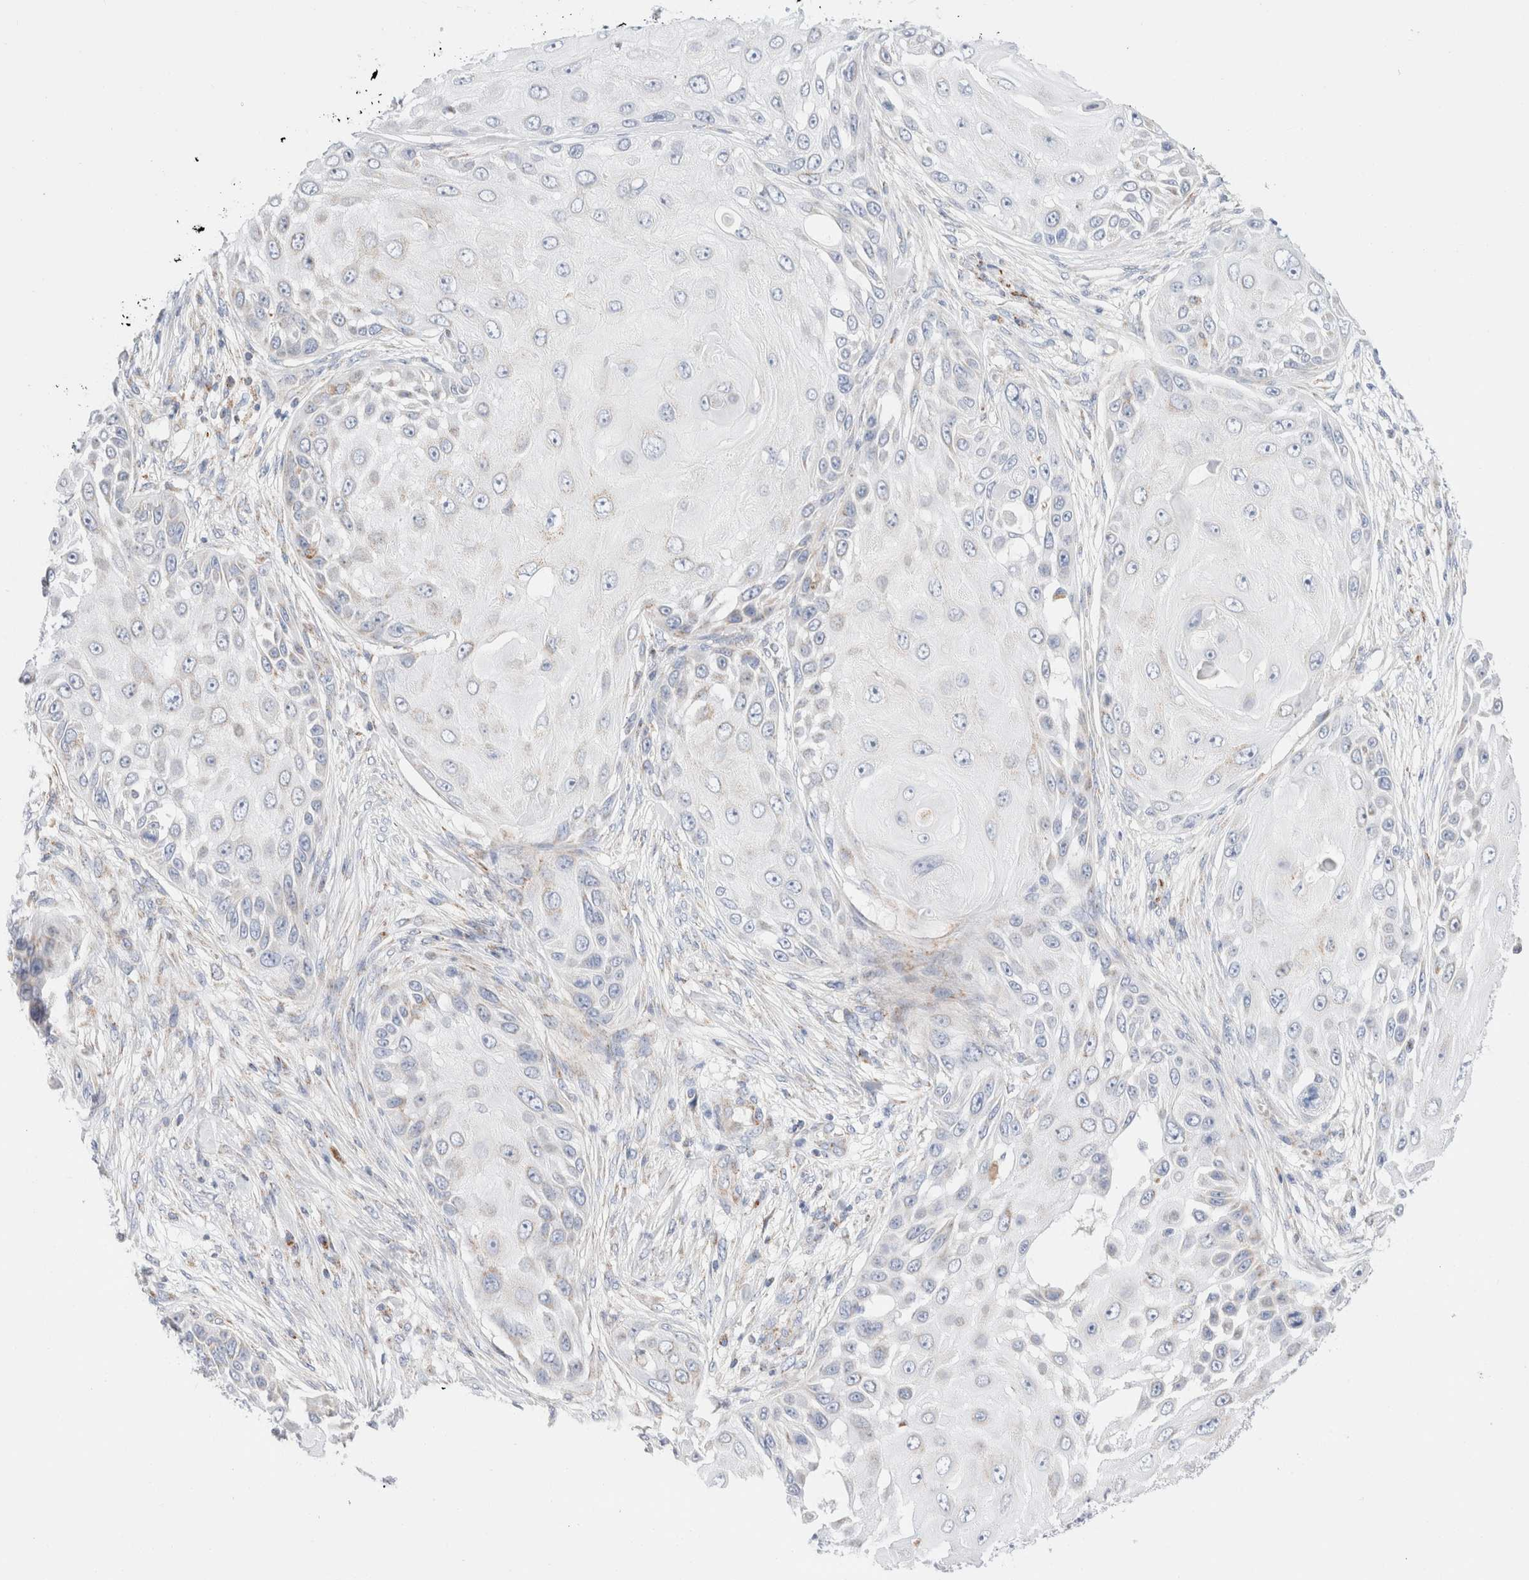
{"staining": {"intensity": "negative", "quantity": "none", "location": "none"}, "tissue": "skin cancer", "cell_type": "Tumor cells", "image_type": "cancer", "snomed": [{"axis": "morphology", "description": "Squamous cell carcinoma, NOS"}, {"axis": "topography", "description": "Skin"}], "caption": "DAB (3,3'-diaminobenzidine) immunohistochemical staining of skin cancer (squamous cell carcinoma) exhibits no significant positivity in tumor cells. The staining is performed using DAB (3,3'-diaminobenzidine) brown chromogen with nuclei counter-stained in using hematoxylin.", "gene": "ATP6V1C1", "patient": {"sex": "female", "age": 44}}